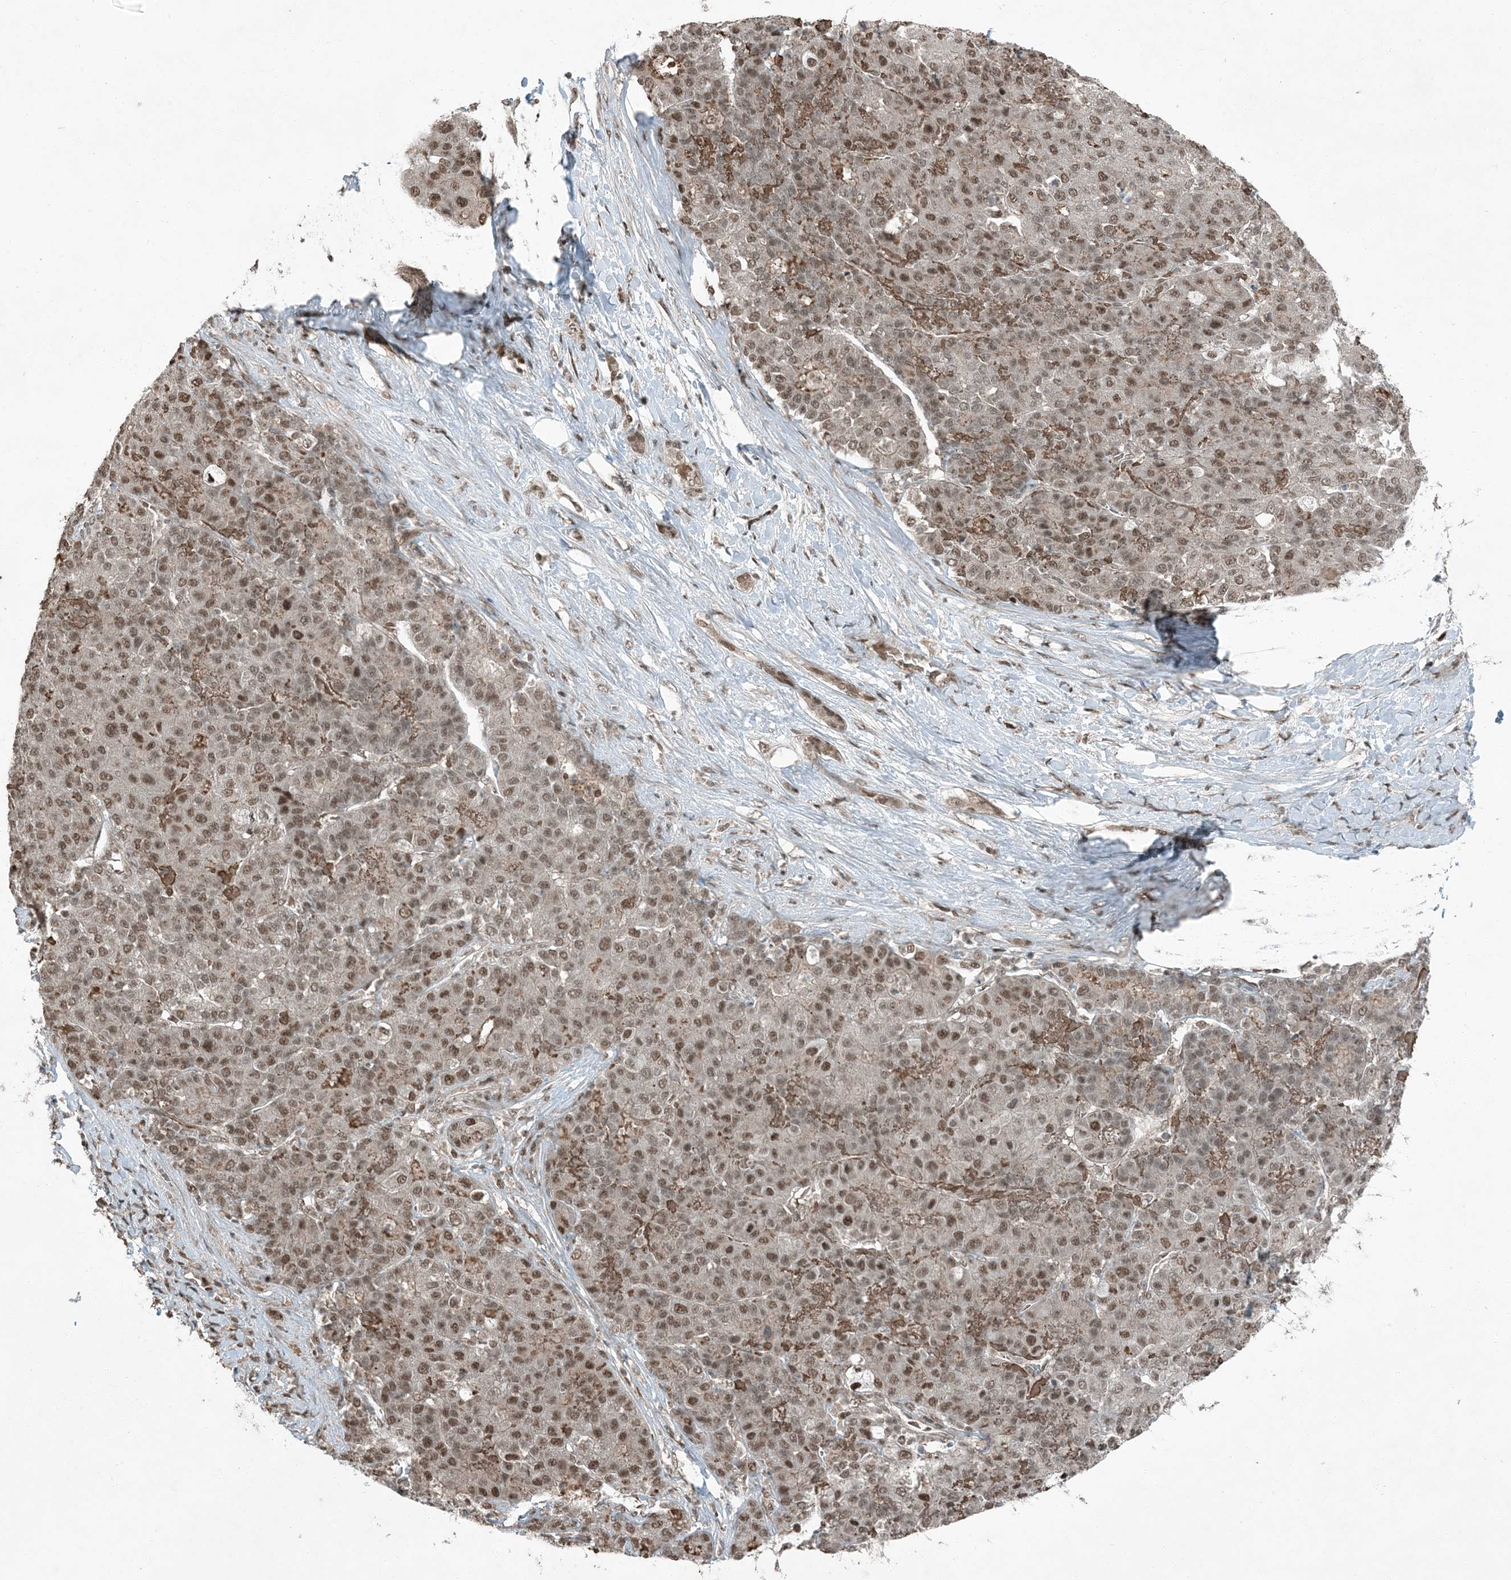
{"staining": {"intensity": "moderate", "quantity": ">75%", "location": "nuclear"}, "tissue": "liver cancer", "cell_type": "Tumor cells", "image_type": "cancer", "snomed": [{"axis": "morphology", "description": "Carcinoma, Hepatocellular, NOS"}, {"axis": "topography", "description": "Liver"}], "caption": "DAB immunohistochemical staining of human liver cancer (hepatocellular carcinoma) reveals moderate nuclear protein staining in about >75% of tumor cells.", "gene": "TRAPPC12", "patient": {"sex": "male", "age": 65}}